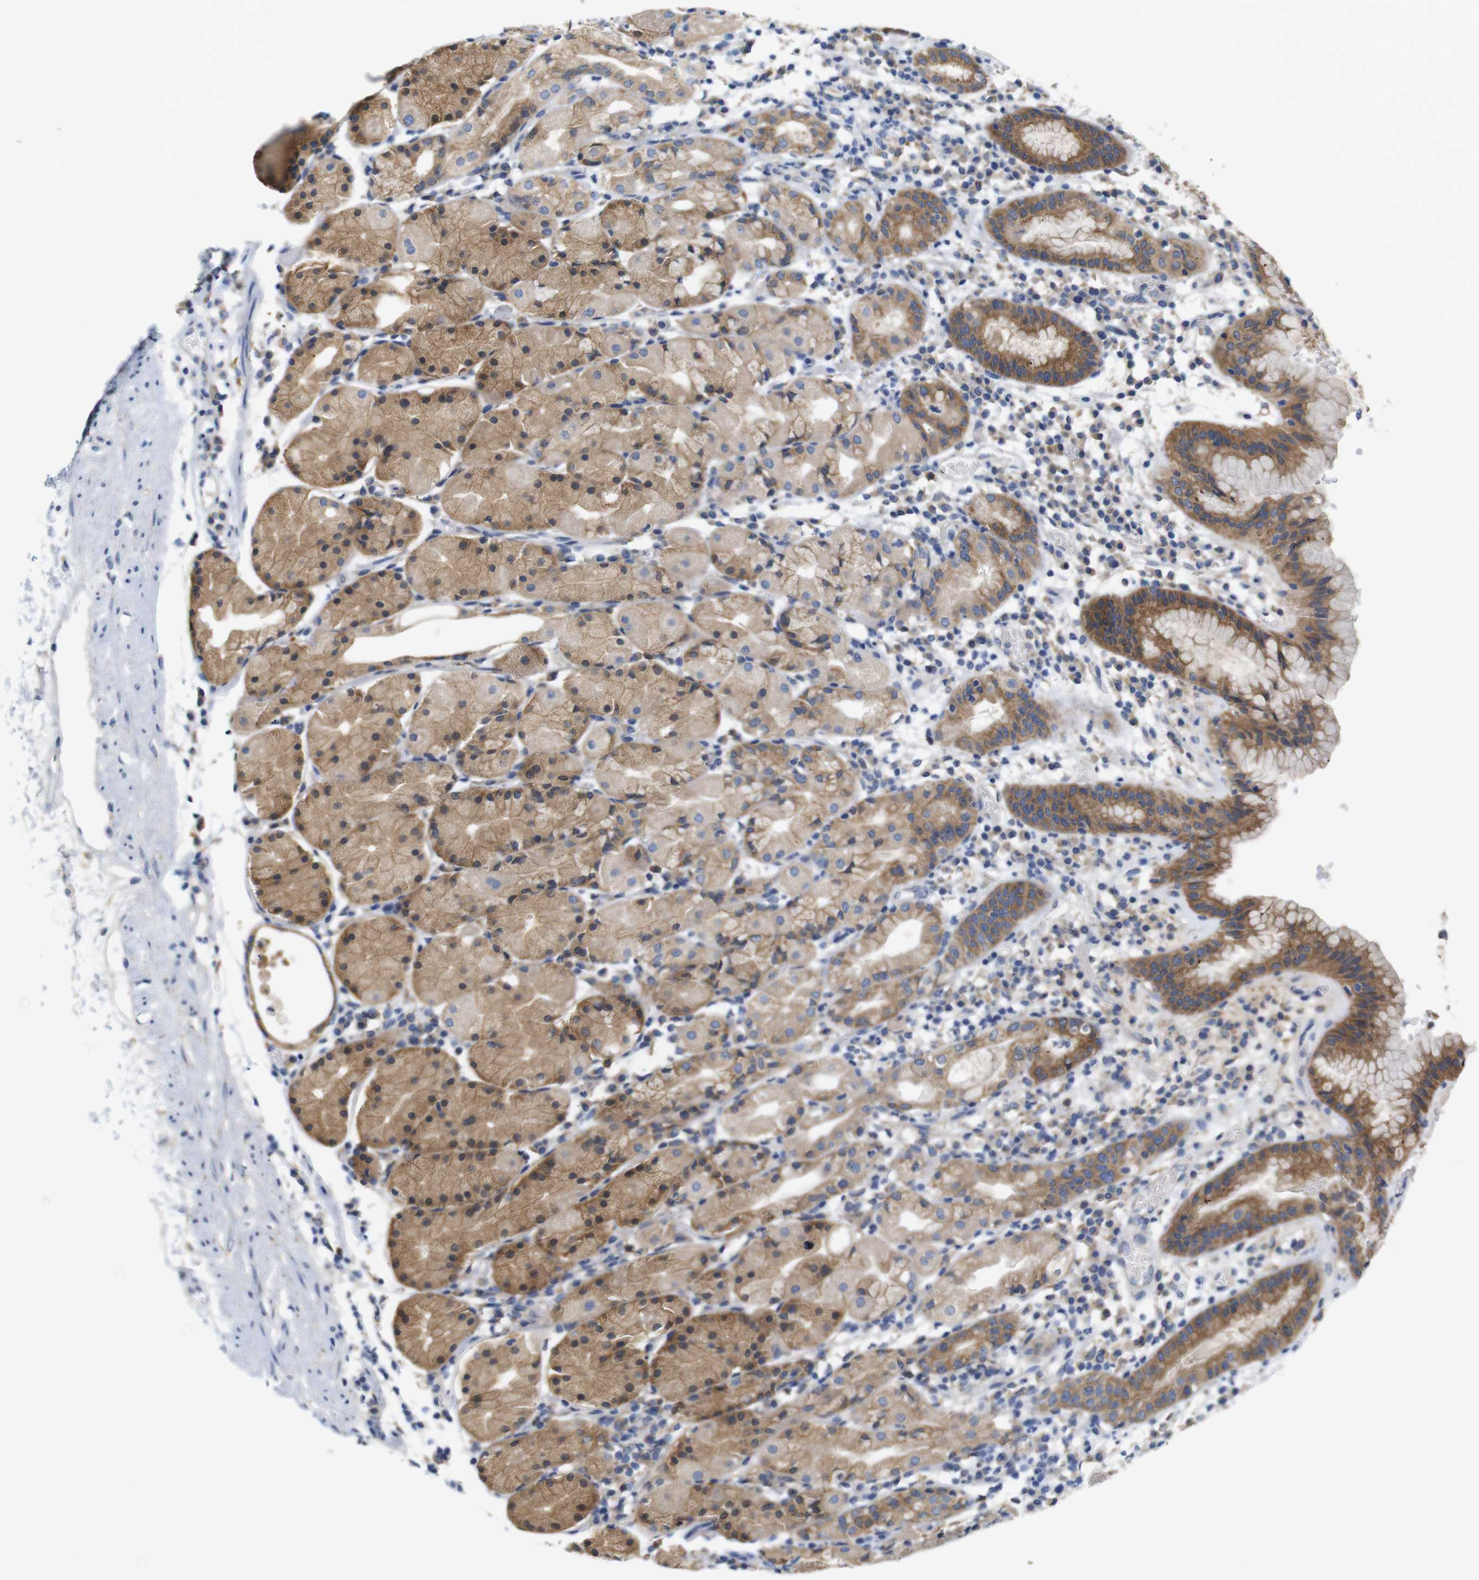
{"staining": {"intensity": "moderate", "quantity": ">75%", "location": "cytoplasmic/membranous"}, "tissue": "stomach", "cell_type": "Glandular cells", "image_type": "normal", "snomed": [{"axis": "morphology", "description": "Normal tissue, NOS"}, {"axis": "topography", "description": "Stomach"}, {"axis": "topography", "description": "Stomach, lower"}], "caption": "Immunohistochemistry staining of normal stomach, which reveals medium levels of moderate cytoplasmic/membranous positivity in about >75% of glandular cells indicating moderate cytoplasmic/membranous protein positivity. The staining was performed using DAB (brown) for protein detection and nuclei were counterstained in hematoxylin (blue).", "gene": "NEBL", "patient": {"sex": "female", "age": 75}}